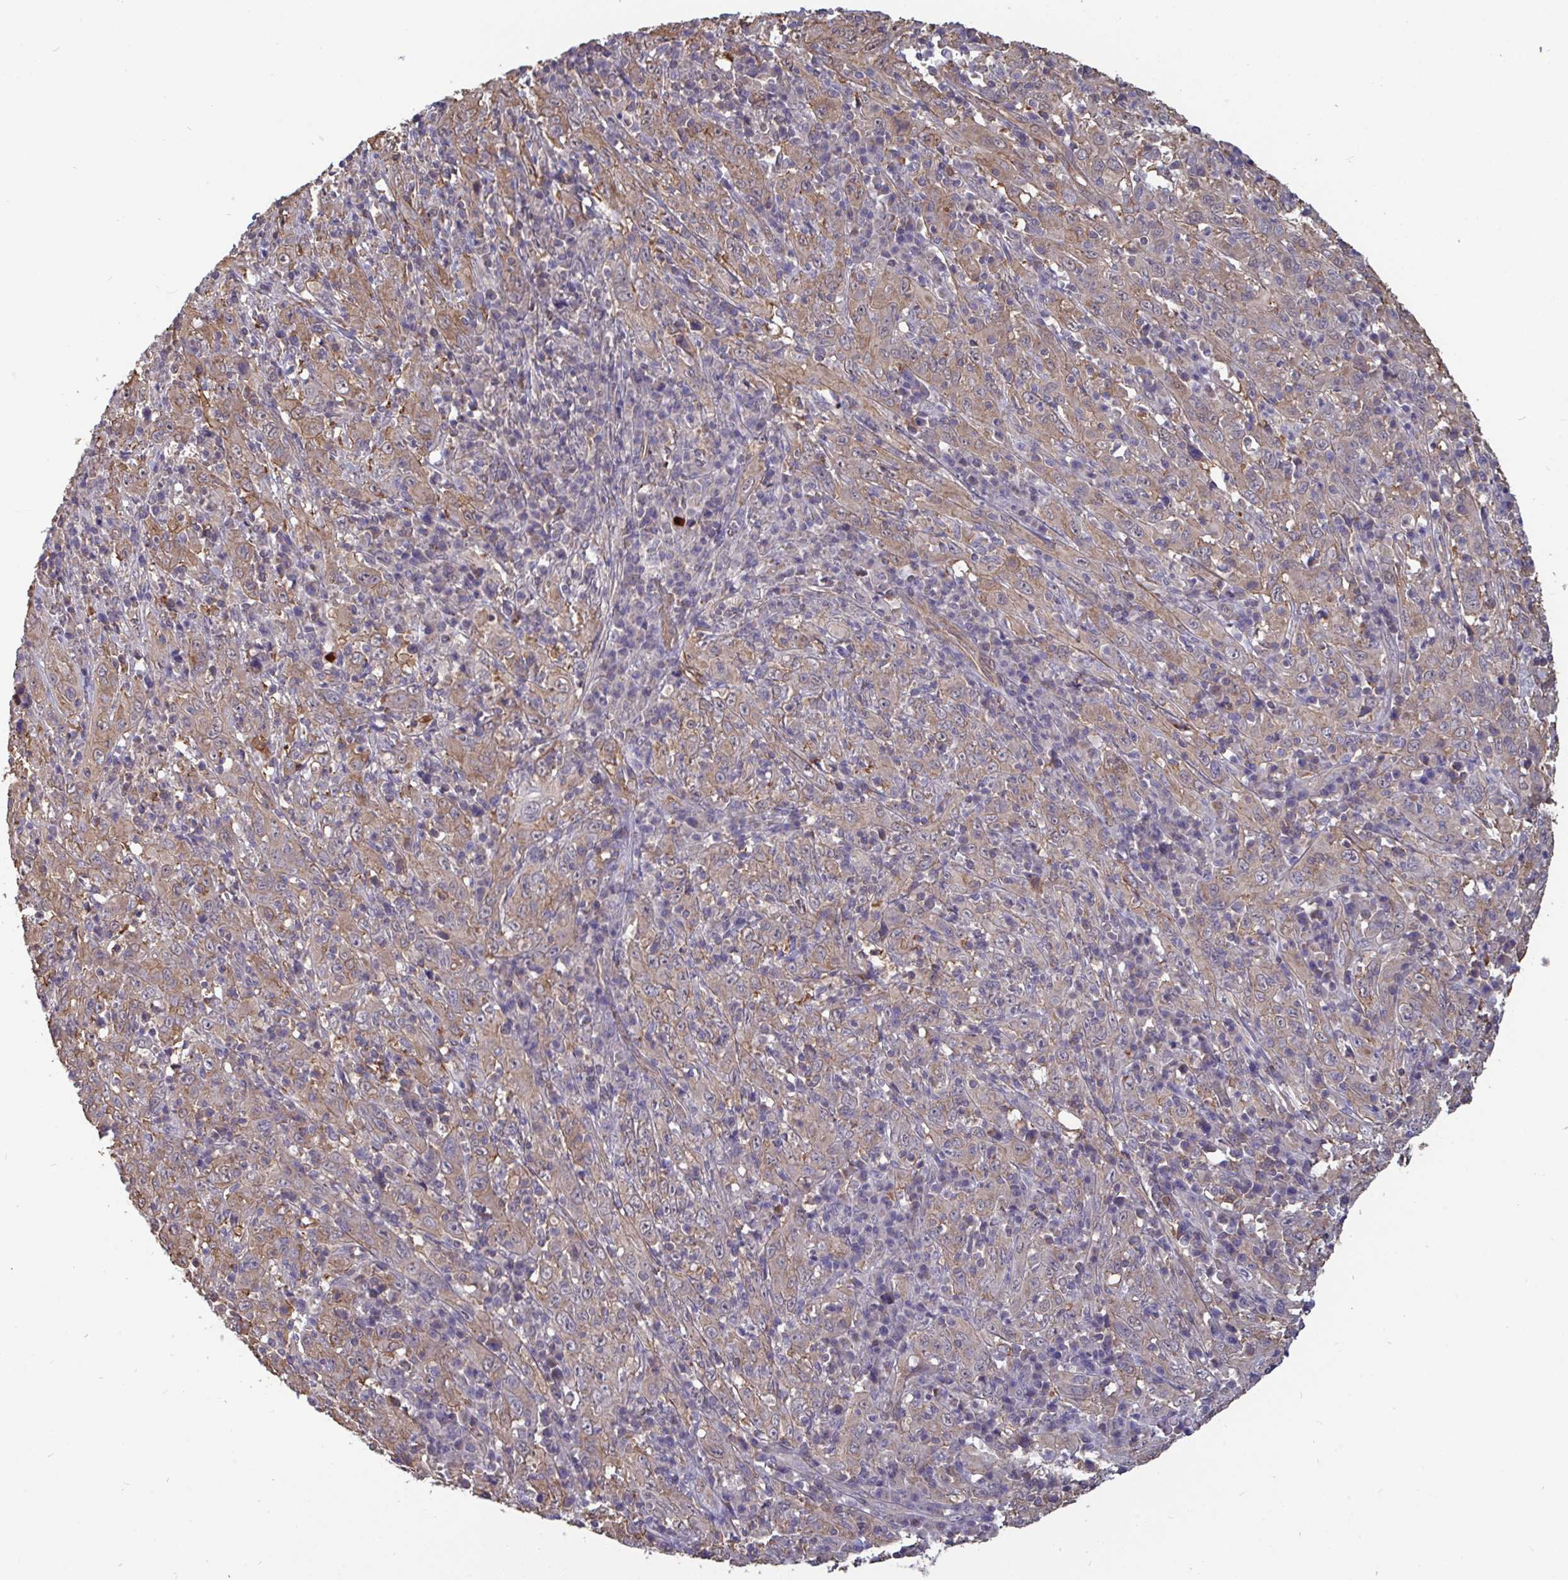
{"staining": {"intensity": "weak", "quantity": "<25%", "location": "cytoplasmic/membranous"}, "tissue": "cervical cancer", "cell_type": "Tumor cells", "image_type": "cancer", "snomed": [{"axis": "morphology", "description": "Squamous cell carcinoma, NOS"}, {"axis": "topography", "description": "Cervix"}], "caption": "The histopathology image reveals no significant expression in tumor cells of cervical squamous cell carcinoma.", "gene": "ISCU", "patient": {"sex": "female", "age": 46}}